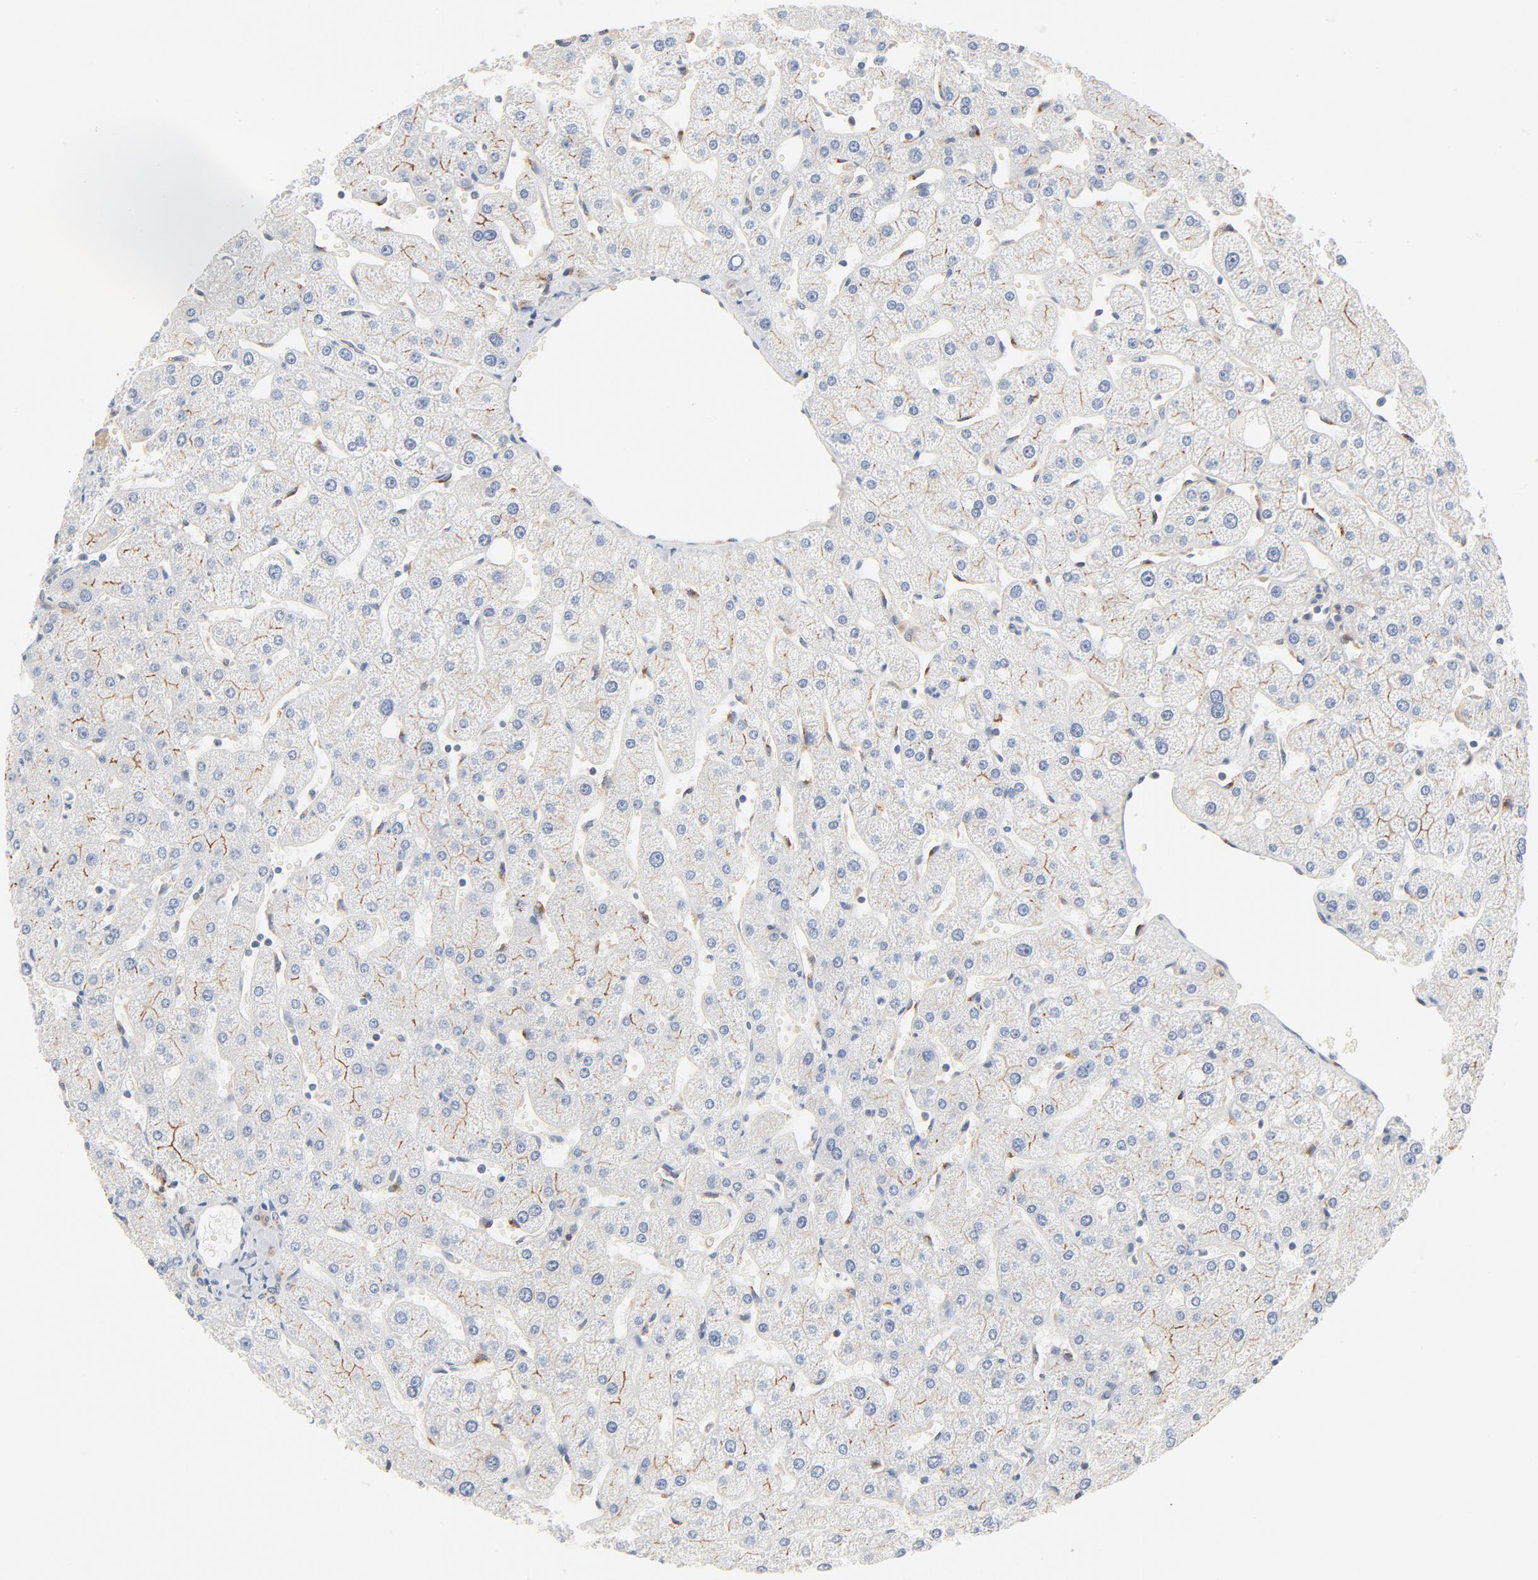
{"staining": {"intensity": "weak", "quantity": "25%-75%", "location": "cytoplasmic/membranous"}, "tissue": "liver", "cell_type": "Cholangiocytes", "image_type": "normal", "snomed": [{"axis": "morphology", "description": "Normal tissue, NOS"}, {"axis": "topography", "description": "Liver"}], "caption": "High-magnification brightfield microscopy of benign liver stained with DAB (brown) and counterstained with hematoxylin (blue). cholangiocytes exhibit weak cytoplasmic/membranous expression is identified in about25%-75% of cells.", "gene": "STAT1", "patient": {"sex": "male", "age": 67}}